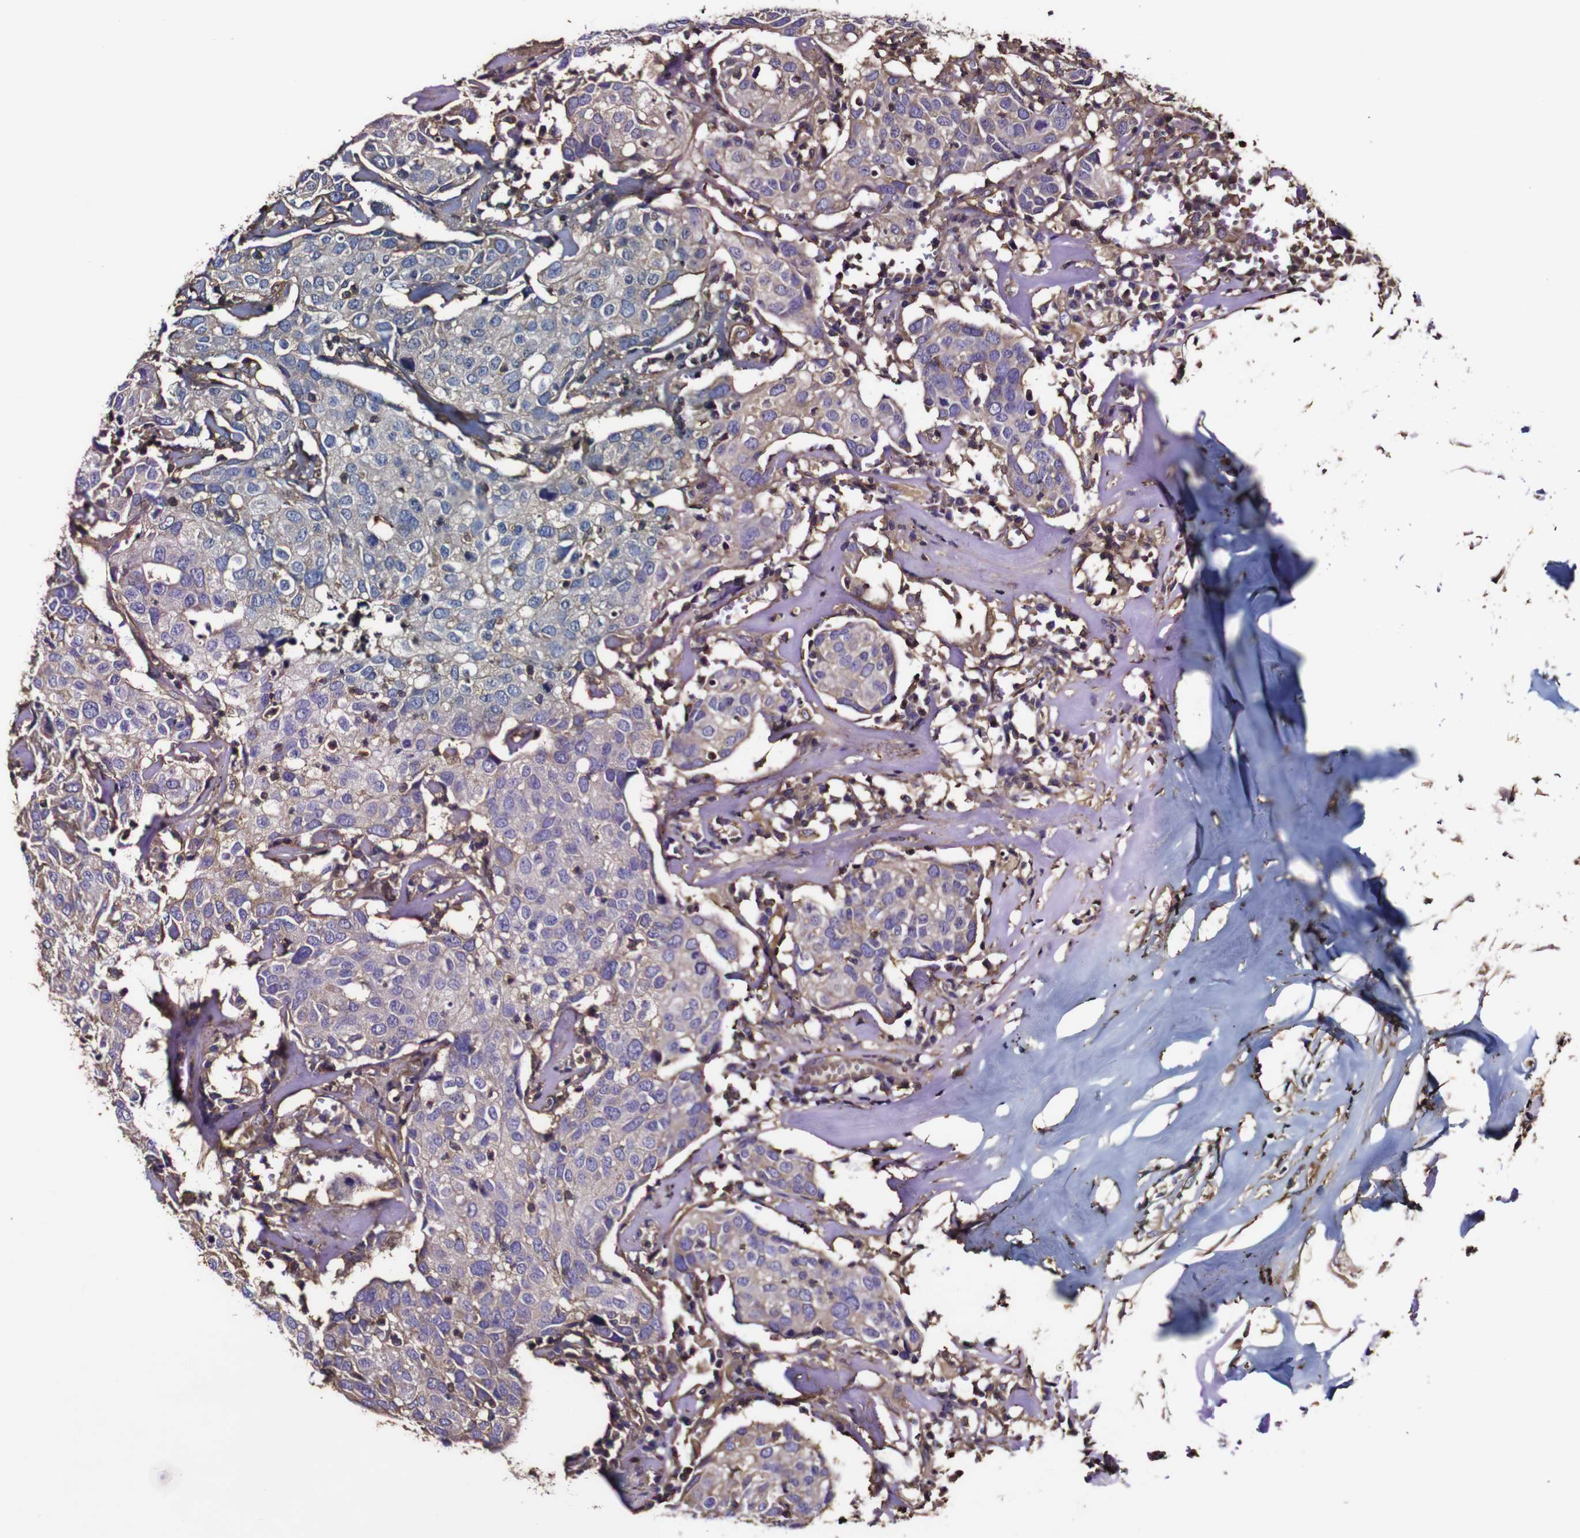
{"staining": {"intensity": "weak", "quantity": "<25%", "location": "cytoplasmic/membranous"}, "tissue": "head and neck cancer", "cell_type": "Tumor cells", "image_type": "cancer", "snomed": [{"axis": "morphology", "description": "Adenocarcinoma, NOS"}, {"axis": "topography", "description": "Salivary gland"}, {"axis": "topography", "description": "Head-Neck"}], "caption": "Tumor cells are negative for protein expression in human head and neck cancer. The staining was performed using DAB (3,3'-diaminobenzidine) to visualize the protein expression in brown, while the nuclei were stained in blue with hematoxylin (Magnification: 20x).", "gene": "MSN", "patient": {"sex": "female", "age": 65}}